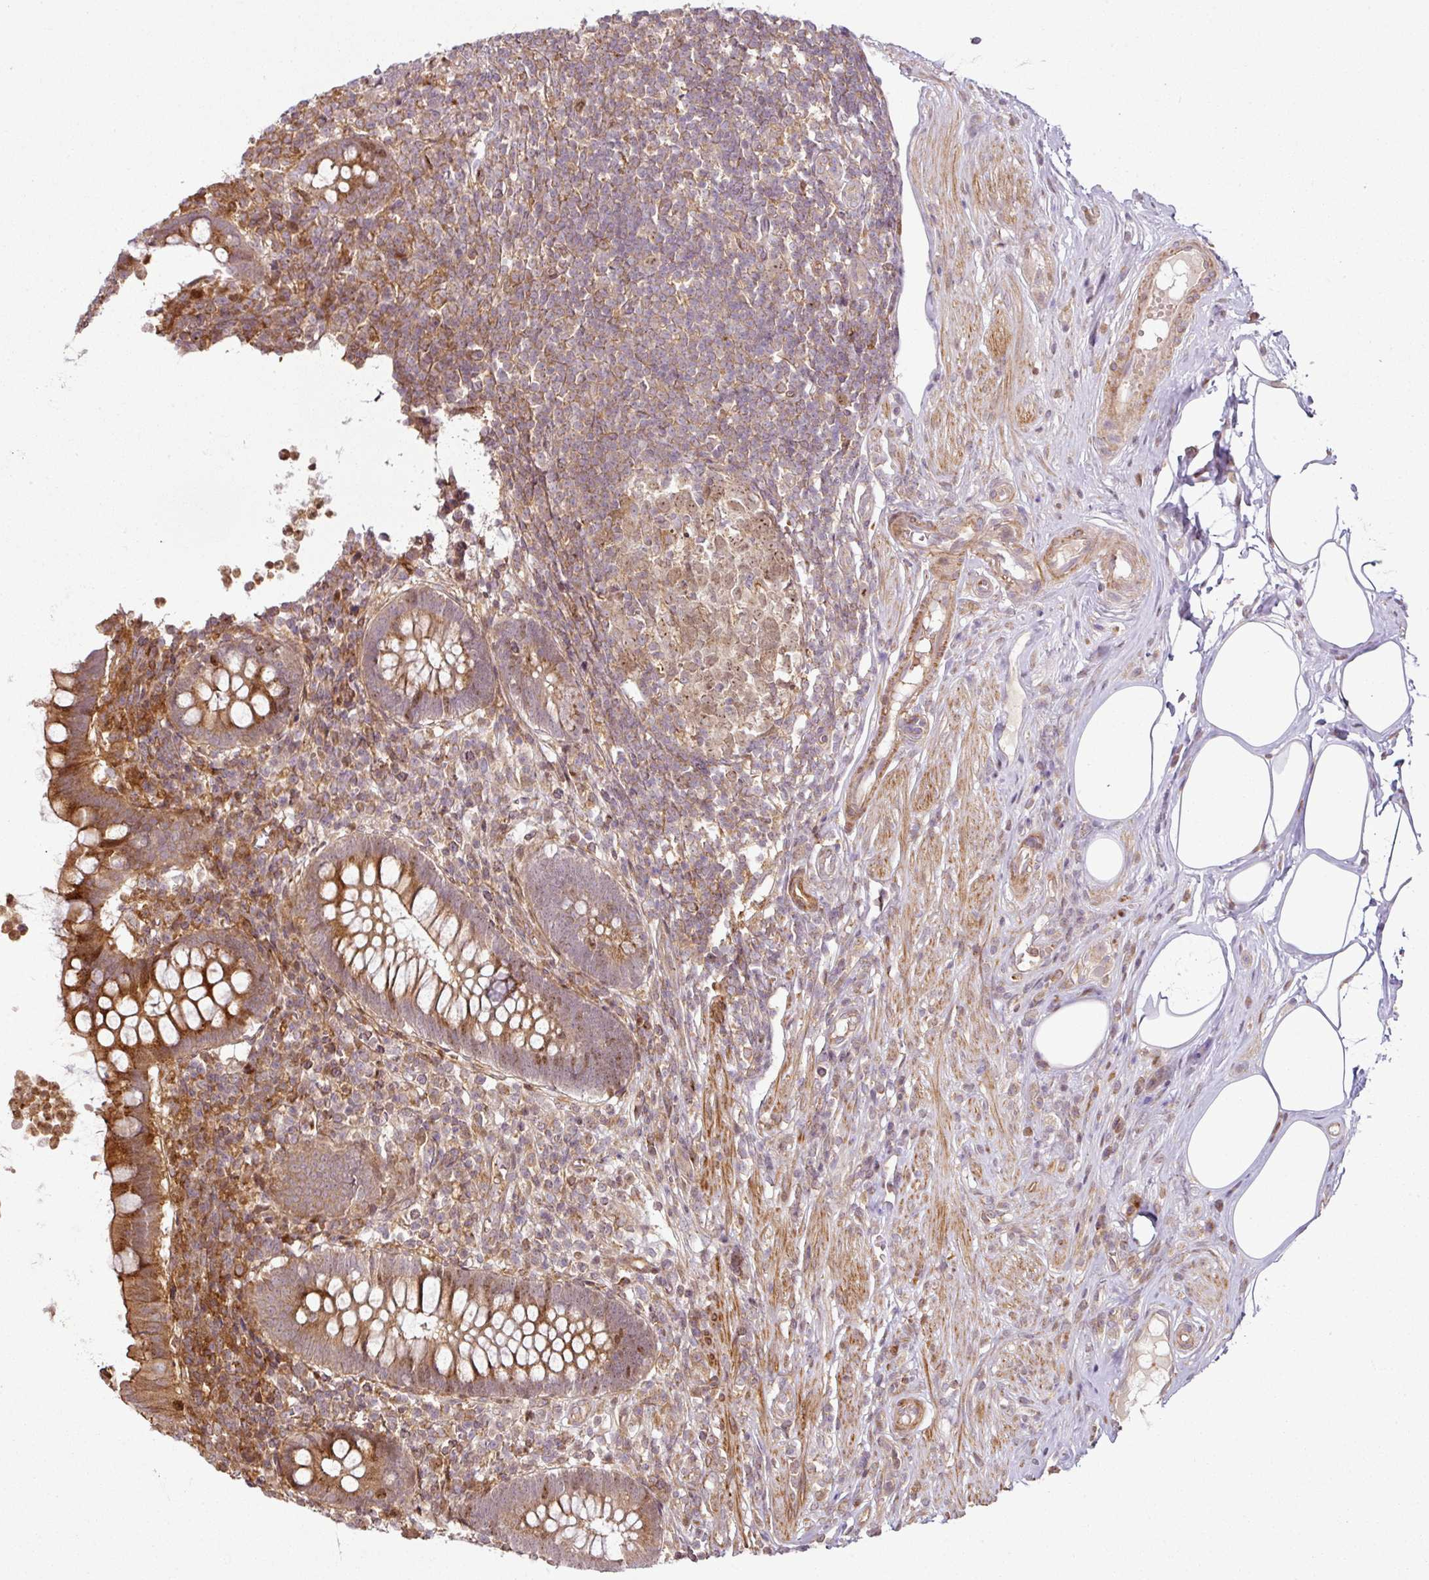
{"staining": {"intensity": "strong", "quantity": "25%-75%", "location": "cytoplasmic/membranous"}, "tissue": "appendix", "cell_type": "Glandular cells", "image_type": "normal", "snomed": [{"axis": "morphology", "description": "Normal tissue, NOS"}, {"axis": "topography", "description": "Appendix"}], "caption": "This photomicrograph shows IHC staining of unremarkable appendix, with high strong cytoplasmic/membranous staining in approximately 25%-75% of glandular cells.", "gene": "ATAT1", "patient": {"sex": "female", "age": 56}}